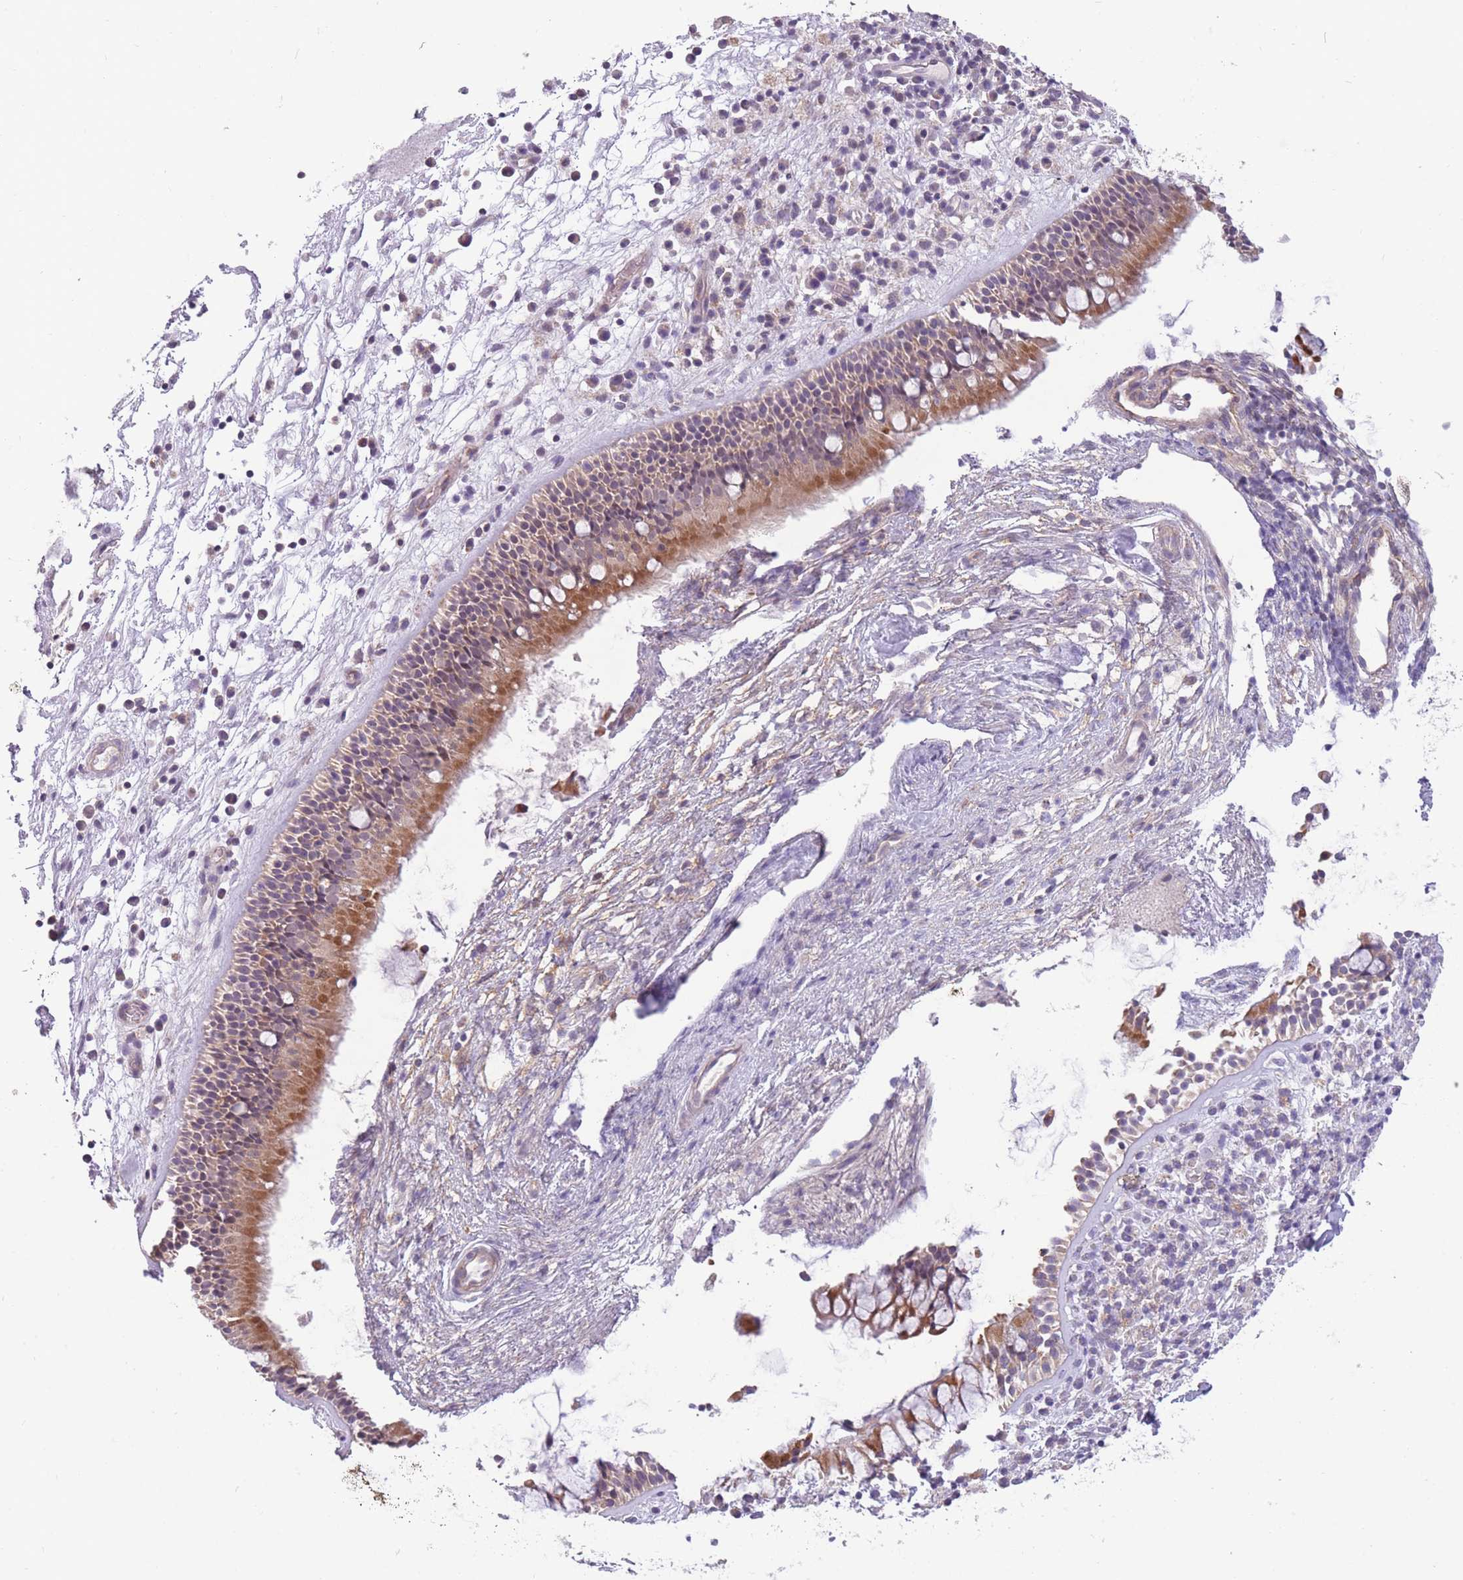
{"staining": {"intensity": "moderate", "quantity": "25%-75%", "location": "cytoplasmic/membranous"}, "tissue": "nasopharynx", "cell_type": "Respiratory epithelial cells", "image_type": "normal", "snomed": [{"axis": "morphology", "description": "Normal tissue, NOS"}, {"axis": "topography", "description": "Nasopharynx"}], "caption": "Moderate cytoplasmic/membranous protein positivity is identified in about 25%-75% of respiratory epithelial cells in nasopharynx.", "gene": "MRPS18C", "patient": {"sex": "male", "age": 63}}